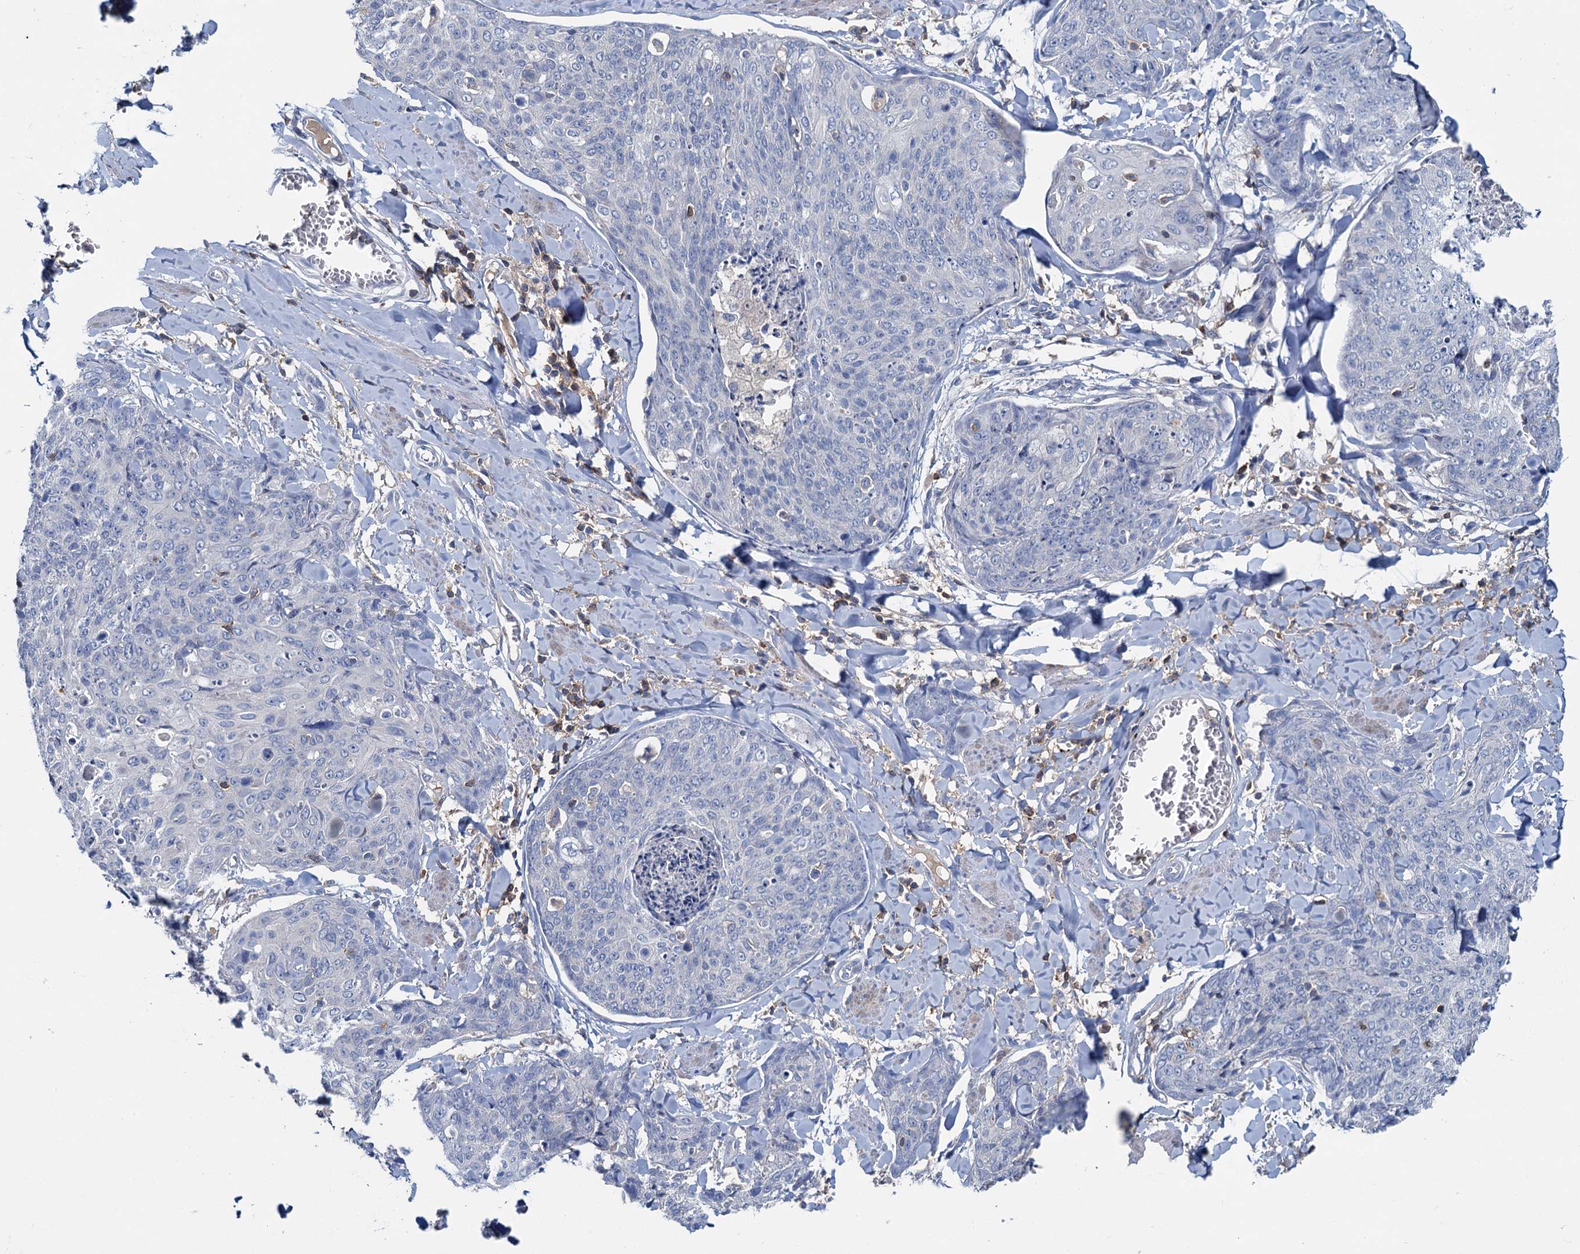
{"staining": {"intensity": "negative", "quantity": "none", "location": "none"}, "tissue": "skin cancer", "cell_type": "Tumor cells", "image_type": "cancer", "snomed": [{"axis": "morphology", "description": "Squamous cell carcinoma, NOS"}, {"axis": "topography", "description": "Skin"}, {"axis": "topography", "description": "Vulva"}], "caption": "Skin cancer stained for a protein using immunohistochemistry (IHC) reveals no expression tumor cells.", "gene": "FGFR2", "patient": {"sex": "female", "age": 85}}